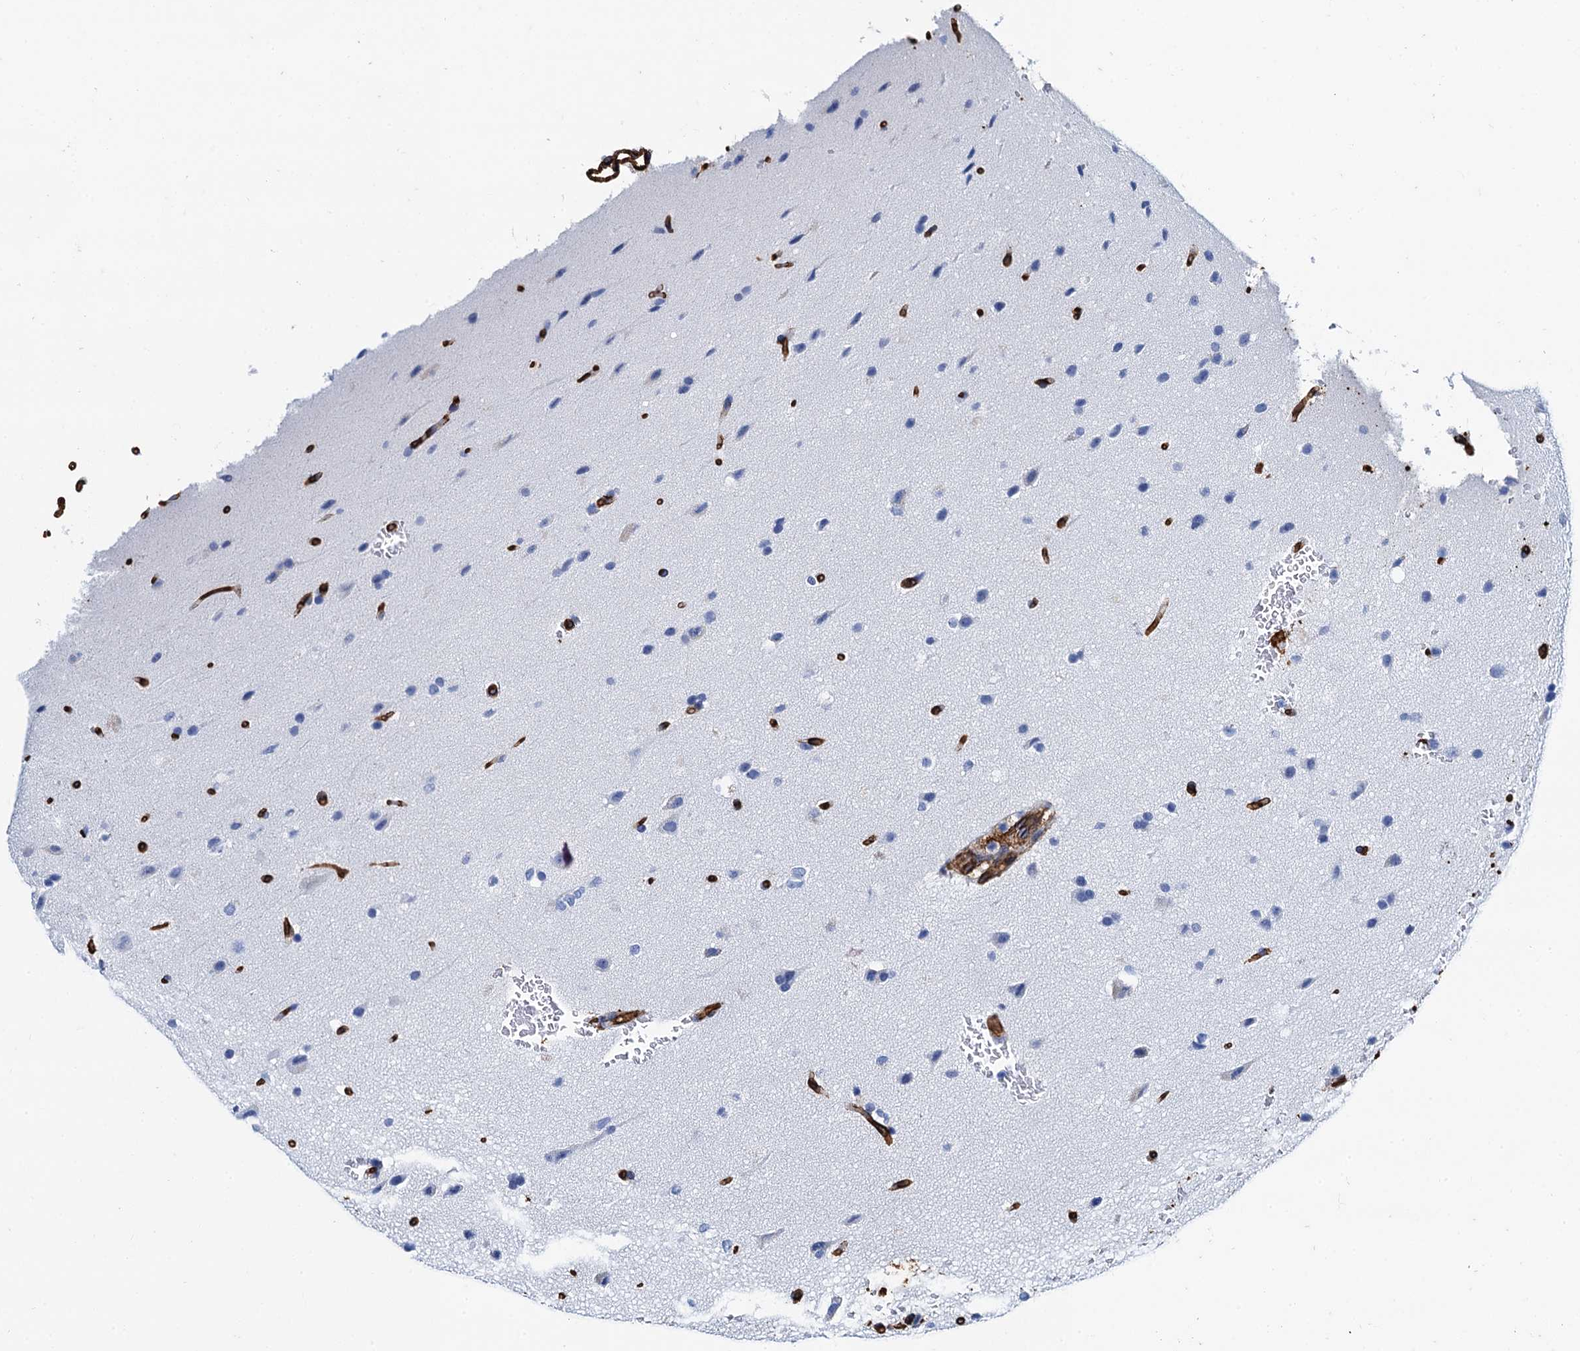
{"staining": {"intensity": "negative", "quantity": "none", "location": "none"}, "tissue": "glioma", "cell_type": "Tumor cells", "image_type": "cancer", "snomed": [{"axis": "morphology", "description": "Glioma, malignant, Low grade"}, {"axis": "topography", "description": "Brain"}], "caption": "IHC image of human malignant glioma (low-grade) stained for a protein (brown), which reveals no expression in tumor cells. (DAB immunohistochemistry (IHC) visualized using brightfield microscopy, high magnification).", "gene": "CAVIN2", "patient": {"sex": "female", "age": 37}}